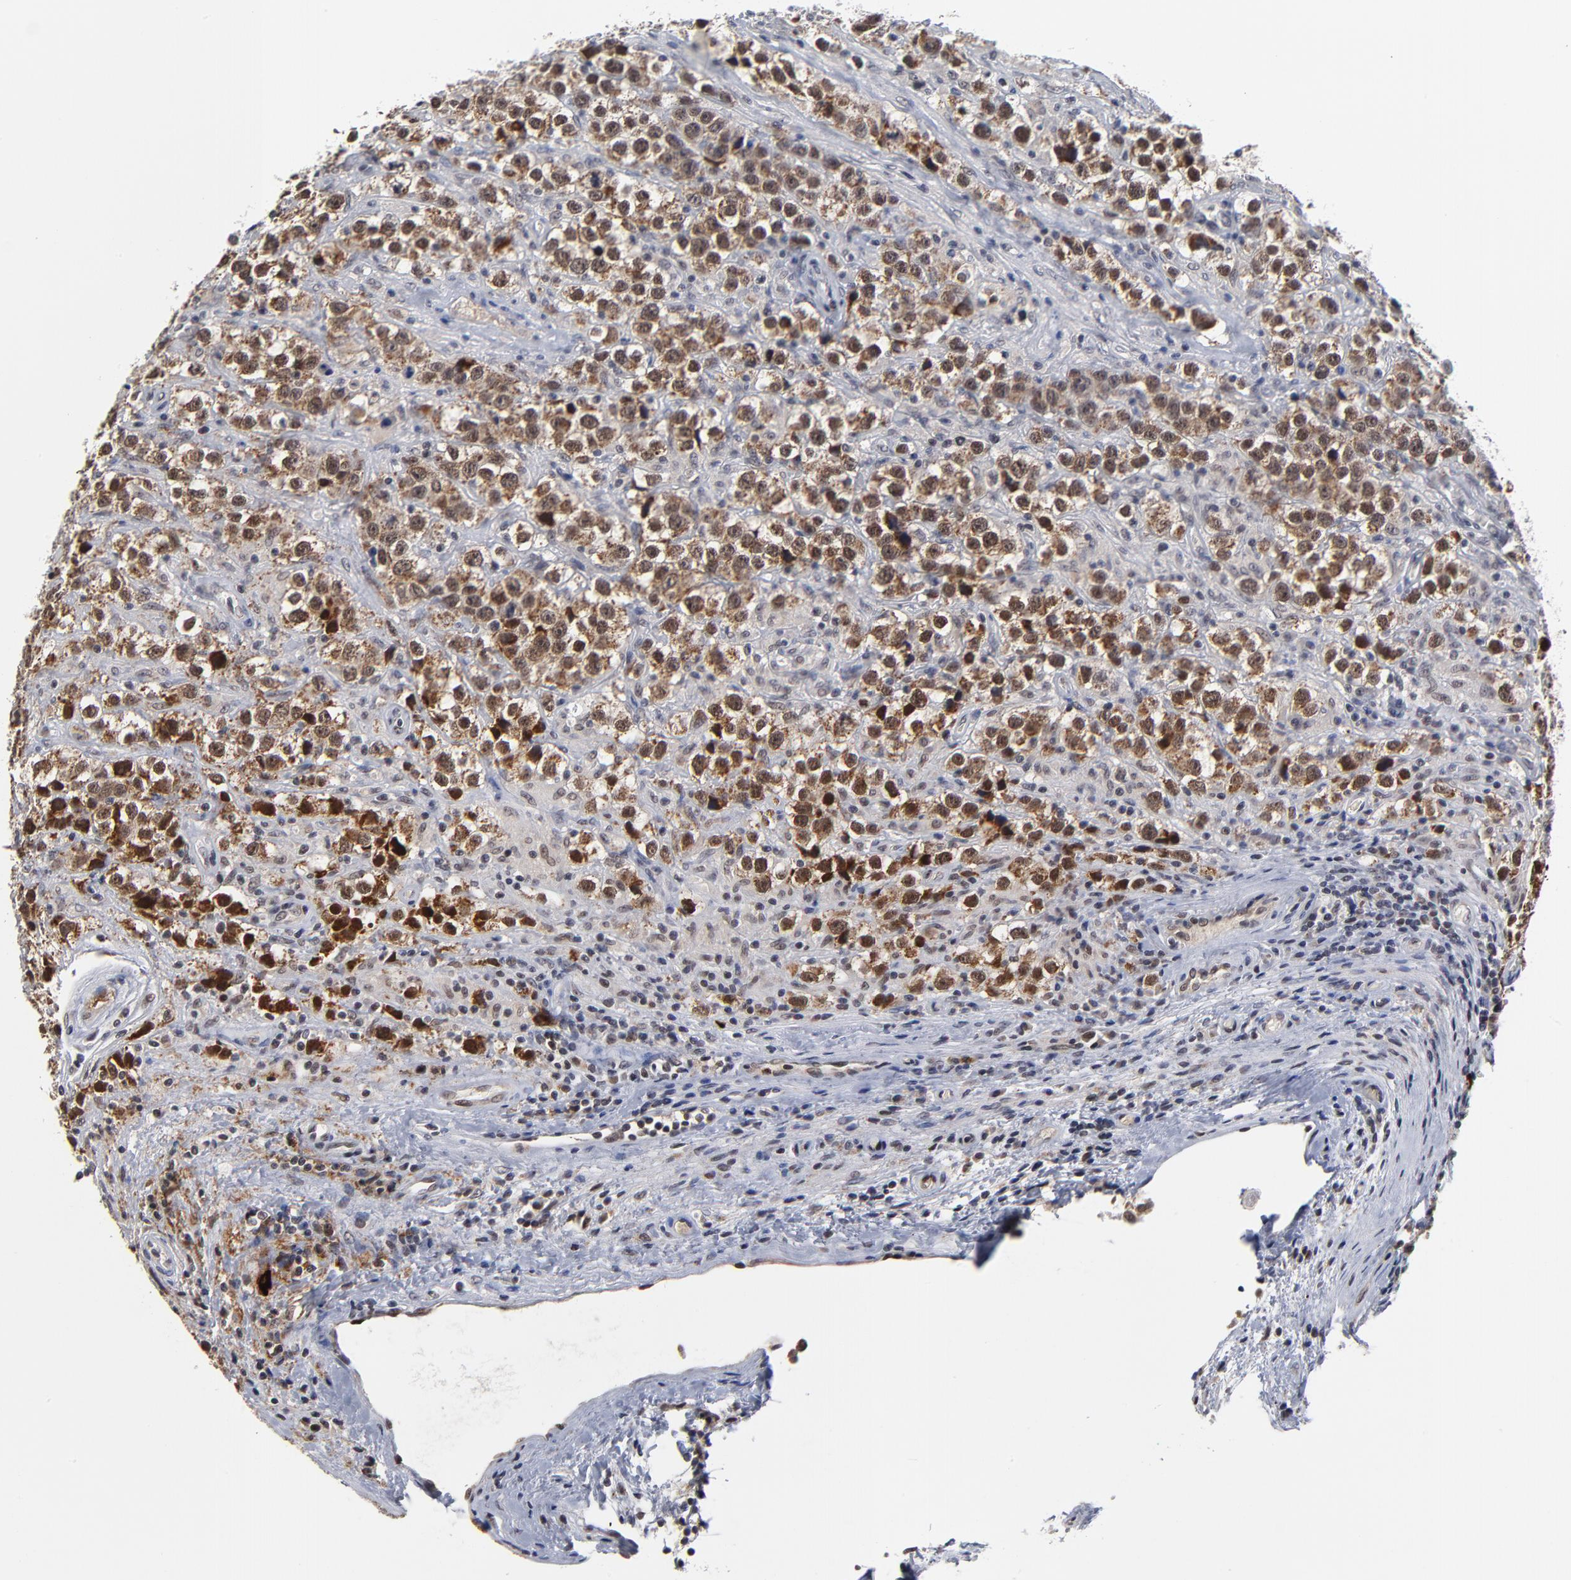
{"staining": {"intensity": "strong", "quantity": ">75%", "location": "cytoplasmic/membranous,nuclear"}, "tissue": "testis cancer", "cell_type": "Tumor cells", "image_type": "cancer", "snomed": [{"axis": "morphology", "description": "Seminoma, NOS"}, {"axis": "topography", "description": "Testis"}], "caption": "IHC photomicrograph of testis cancer (seminoma) stained for a protein (brown), which displays high levels of strong cytoplasmic/membranous and nuclear positivity in approximately >75% of tumor cells.", "gene": "ZNF419", "patient": {"sex": "male", "age": 43}}